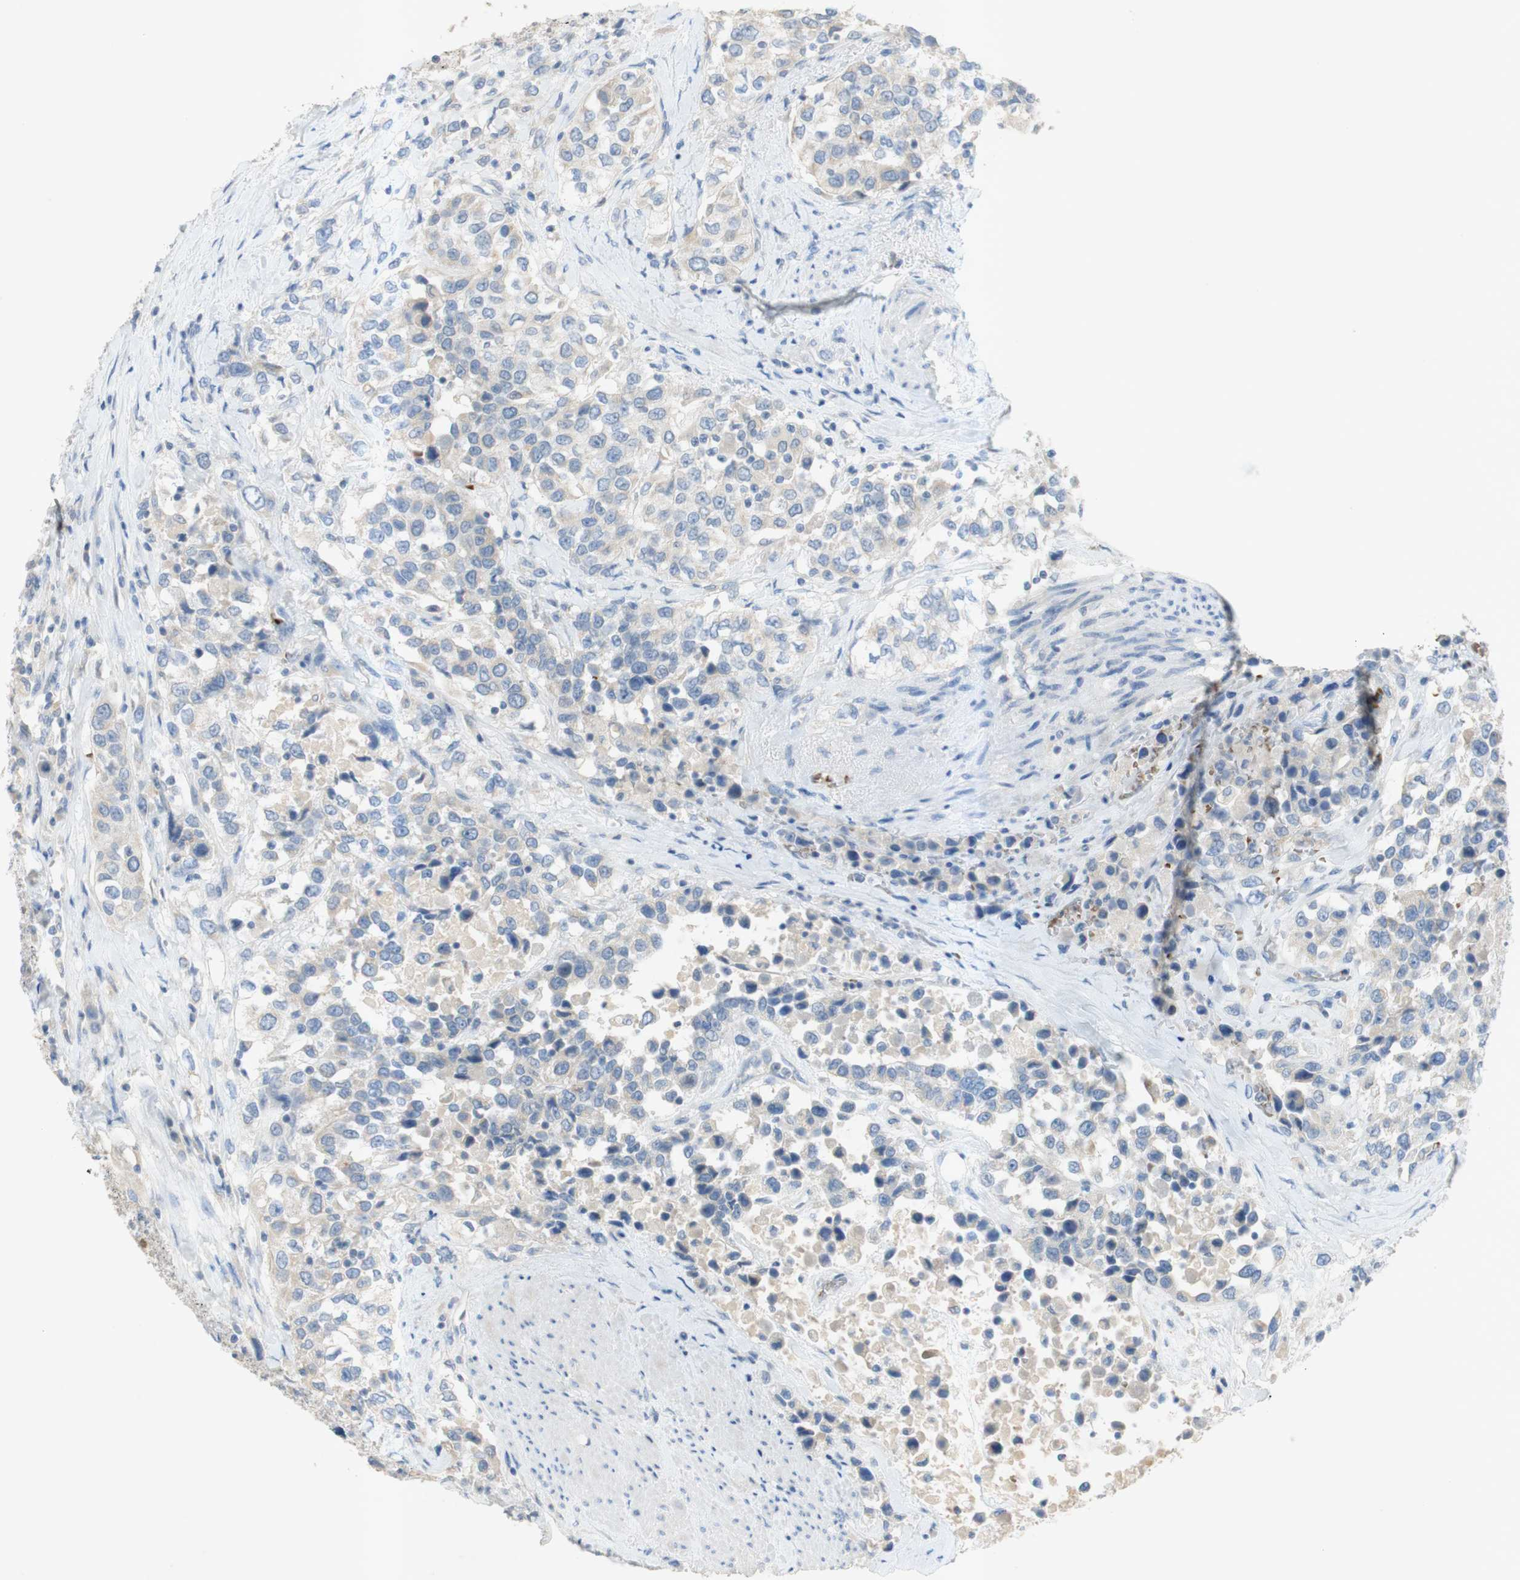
{"staining": {"intensity": "negative", "quantity": "none", "location": "none"}, "tissue": "urothelial cancer", "cell_type": "Tumor cells", "image_type": "cancer", "snomed": [{"axis": "morphology", "description": "Urothelial carcinoma, High grade"}, {"axis": "topography", "description": "Urinary bladder"}], "caption": "Photomicrograph shows no significant protein staining in tumor cells of urothelial cancer.", "gene": "EPO", "patient": {"sex": "female", "age": 80}}